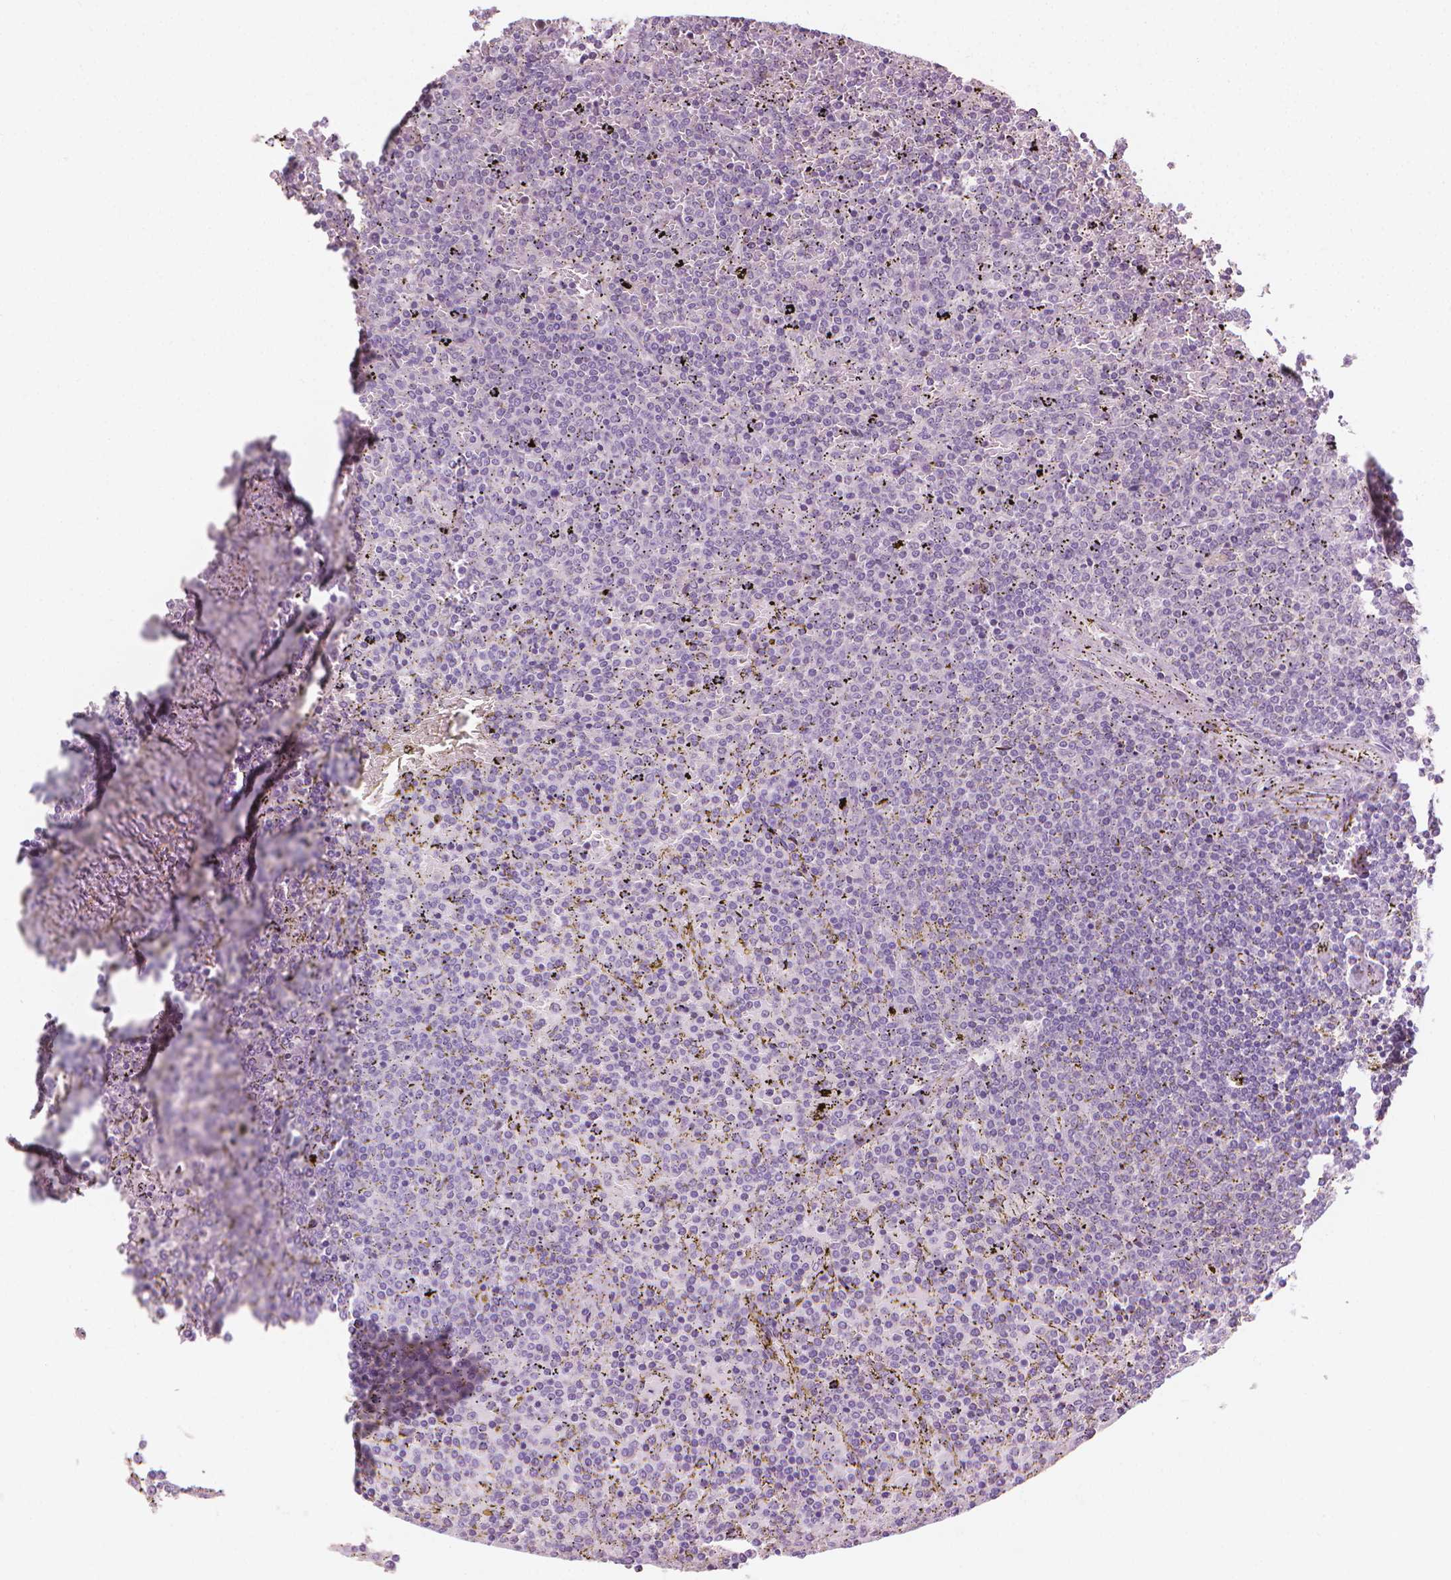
{"staining": {"intensity": "negative", "quantity": "none", "location": "none"}, "tissue": "lymphoma", "cell_type": "Tumor cells", "image_type": "cancer", "snomed": [{"axis": "morphology", "description": "Malignant lymphoma, non-Hodgkin's type, Low grade"}, {"axis": "topography", "description": "Spleen"}], "caption": "The image demonstrates no significant positivity in tumor cells of lymphoma.", "gene": "SAXO2", "patient": {"sex": "female", "age": 77}}